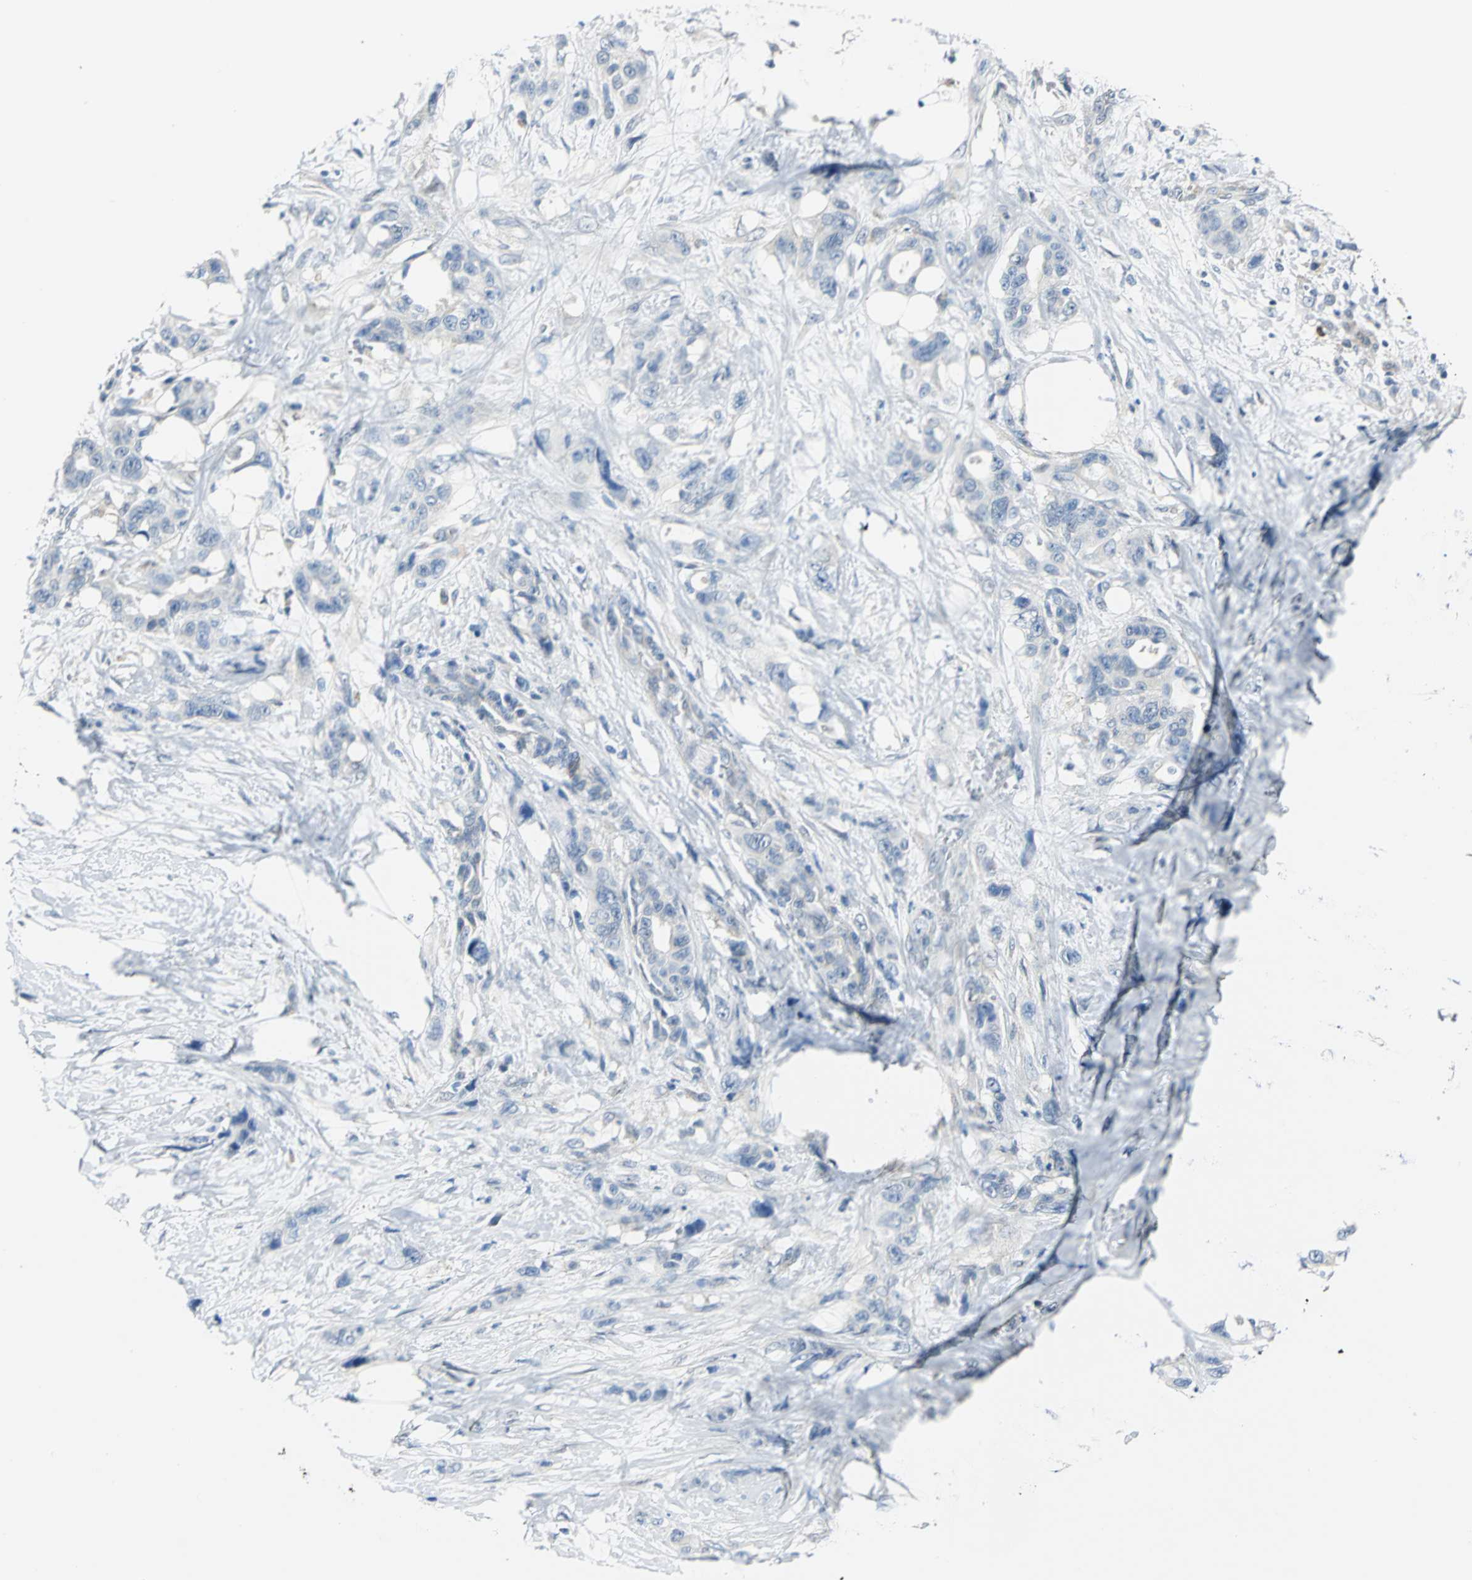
{"staining": {"intensity": "negative", "quantity": "none", "location": "none"}, "tissue": "pancreatic cancer", "cell_type": "Tumor cells", "image_type": "cancer", "snomed": [{"axis": "morphology", "description": "Adenocarcinoma, NOS"}, {"axis": "topography", "description": "Pancreas"}], "caption": "Pancreatic cancer (adenocarcinoma) stained for a protein using immunohistochemistry reveals no expression tumor cells.", "gene": "PGM3", "patient": {"sex": "male", "age": 46}}